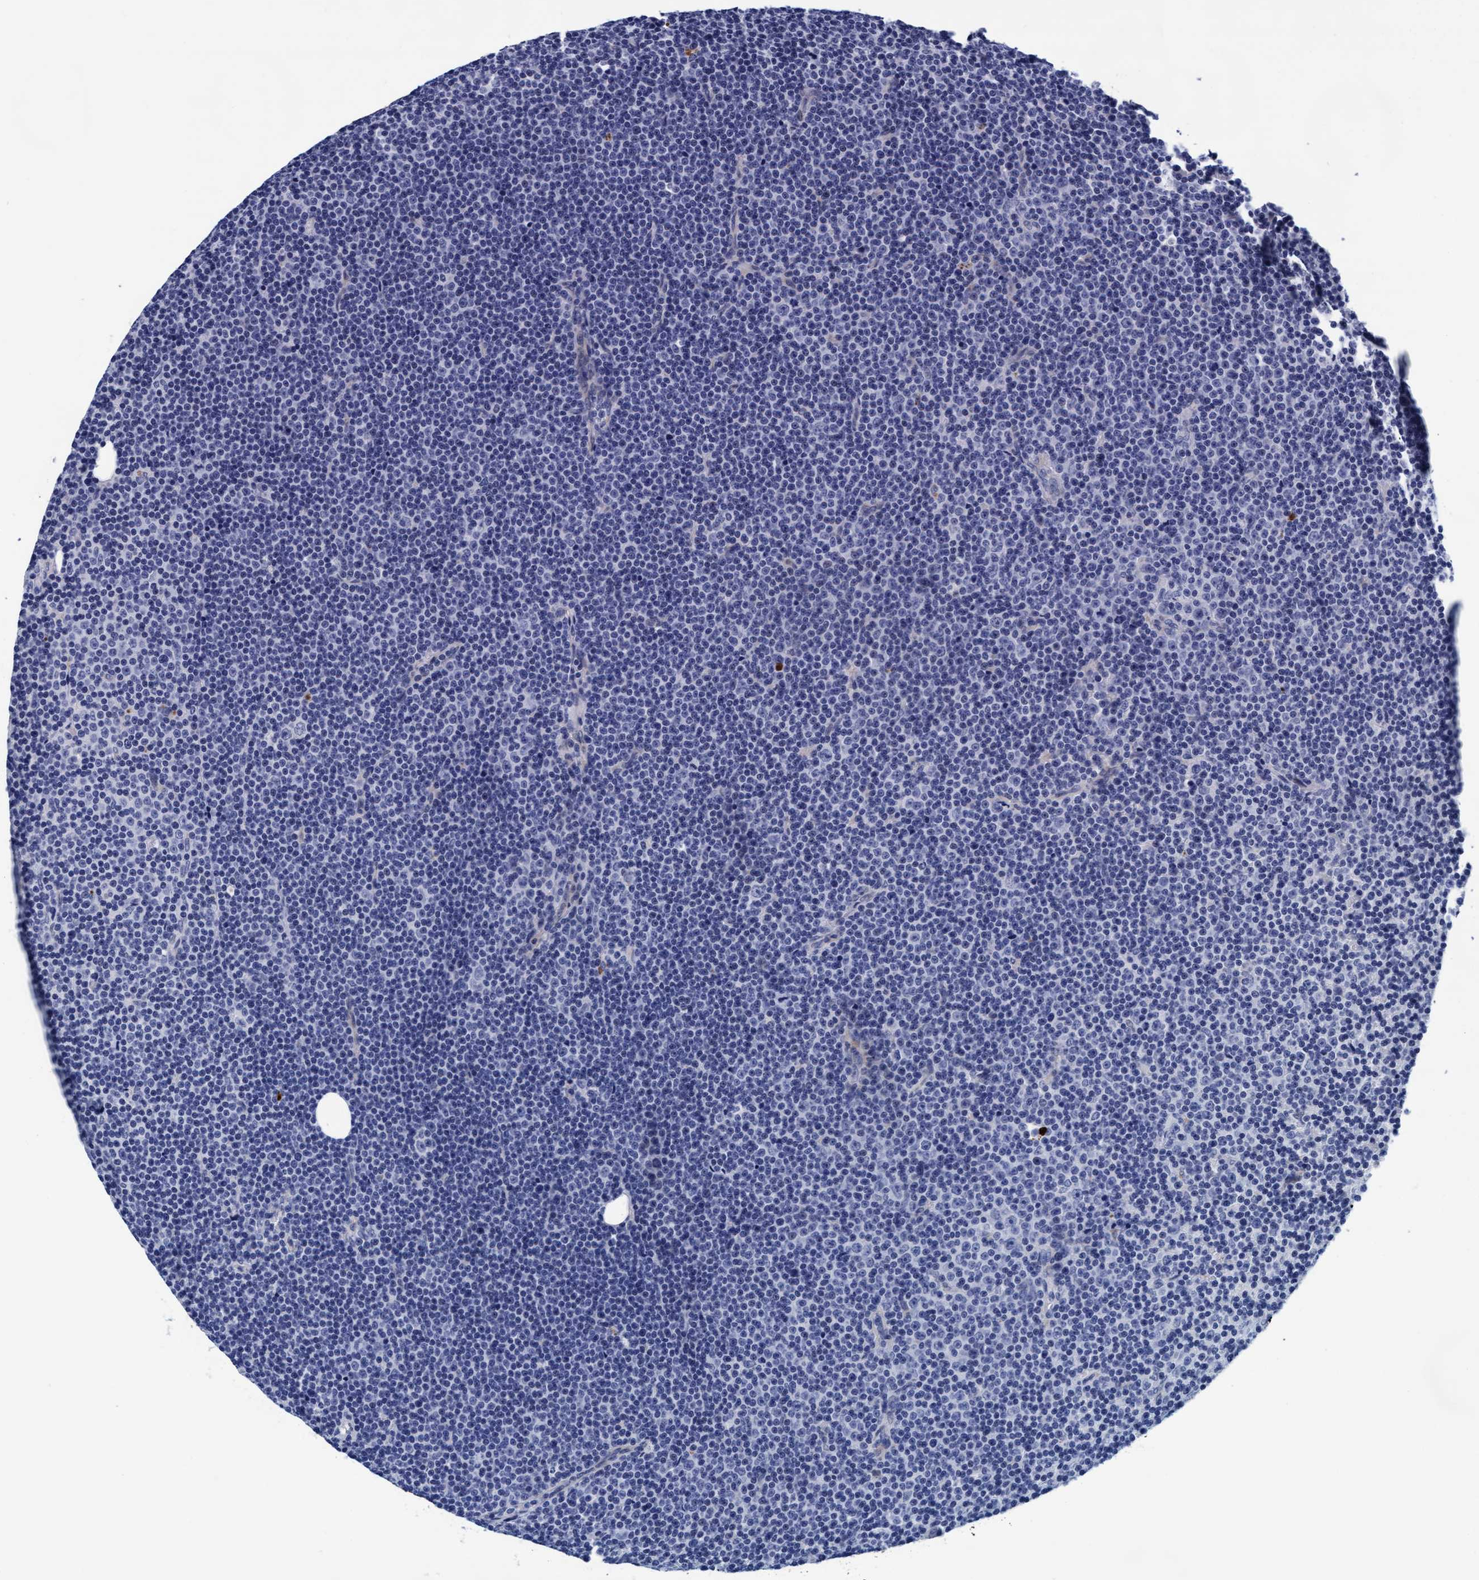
{"staining": {"intensity": "negative", "quantity": "none", "location": "none"}, "tissue": "lymphoma", "cell_type": "Tumor cells", "image_type": "cancer", "snomed": [{"axis": "morphology", "description": "Malignant lymphoma, non-Hodgkin's type, Low grade"}, {"axis": "topography", "description": "Lymph node"}], "caption": "An IHC histopathology image of lymphoma is shown. There is no staining in tumor cells of lymphoma. (DAB (3,3'-diaminobenzidine) immunohistochemistry with hematoxylin counter stain).", "gene": "ARSG", "patient": {"sex": "female", "age": 67}}